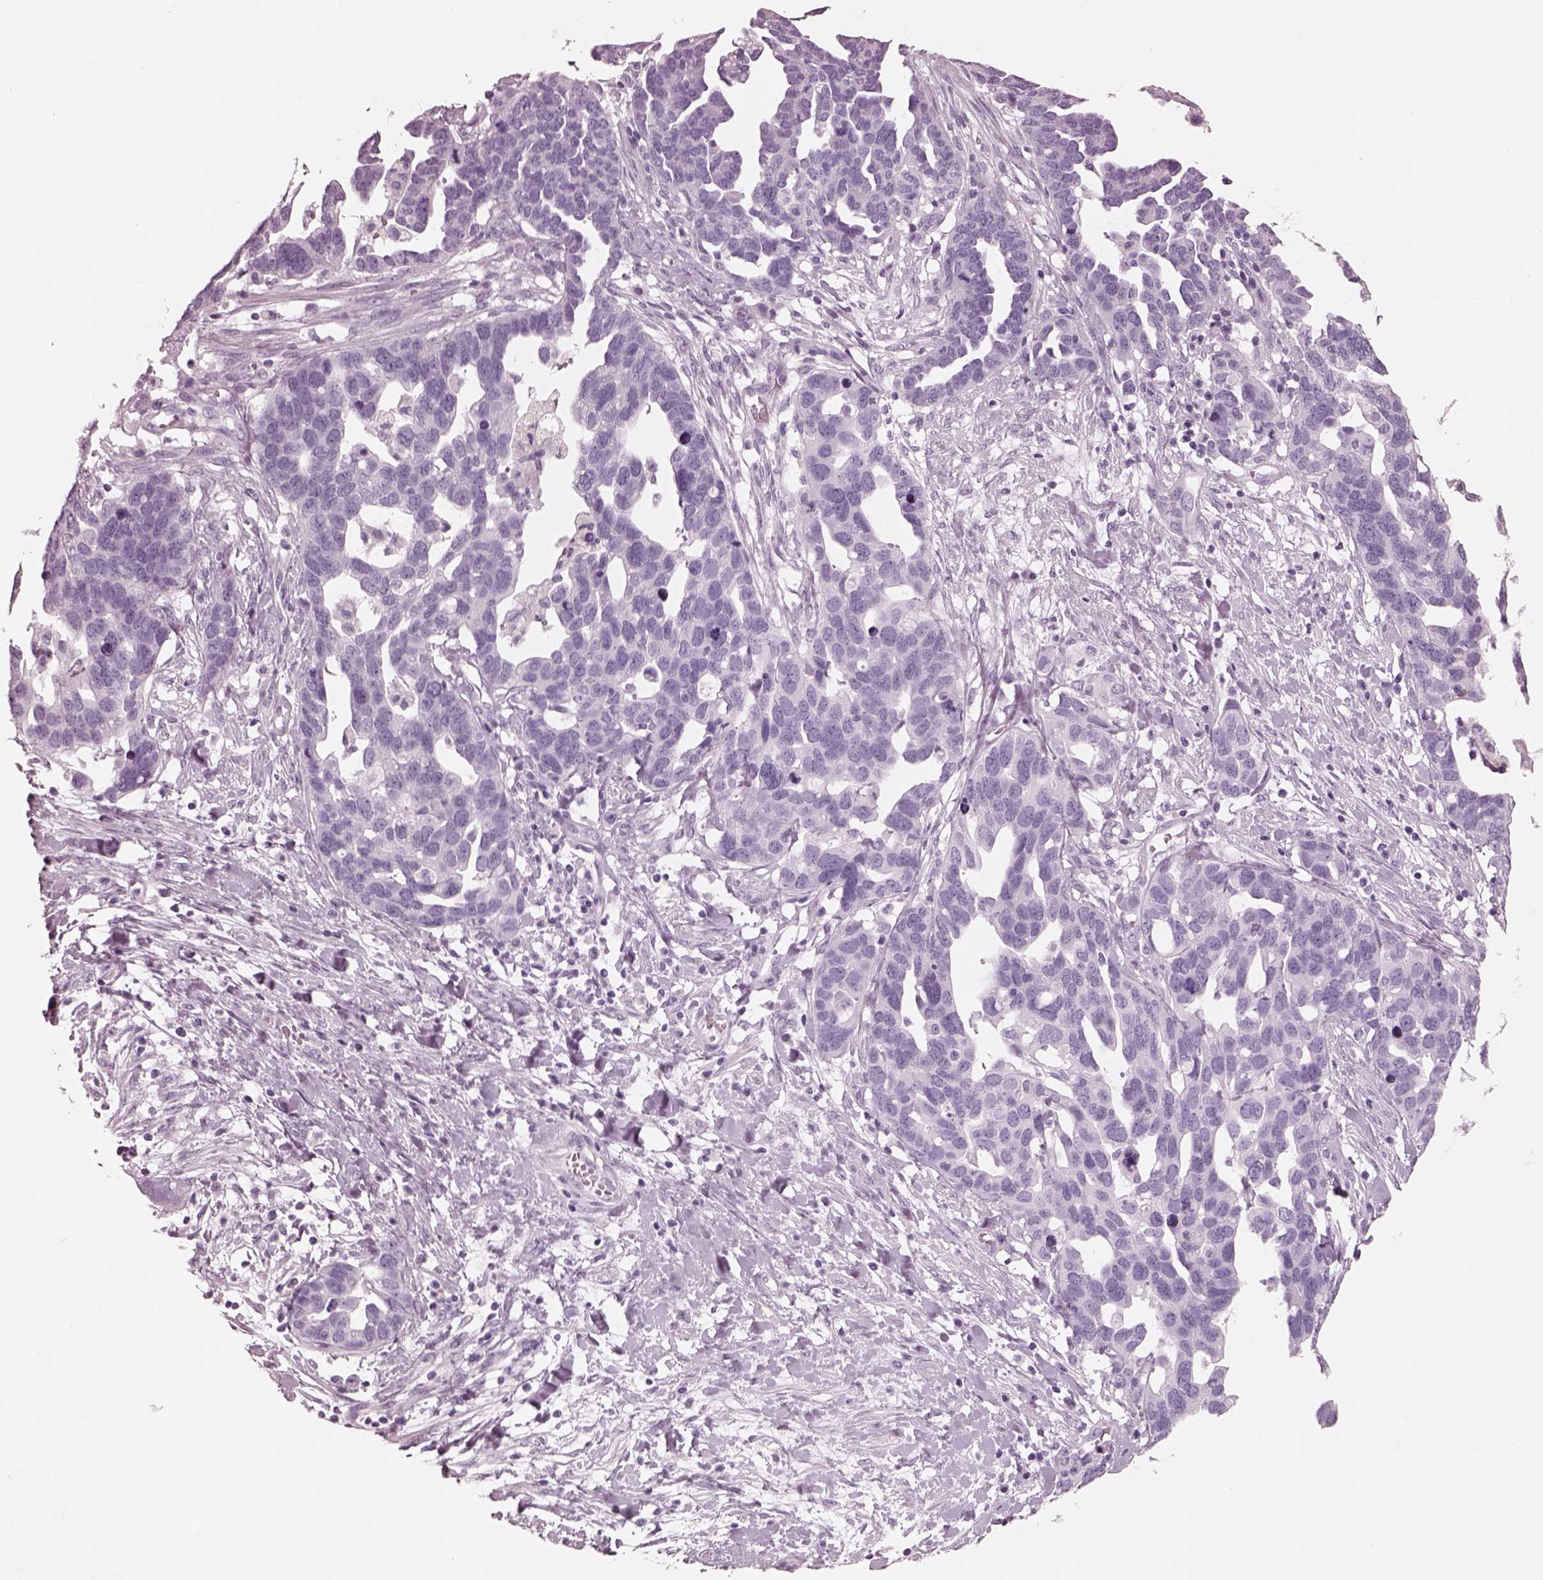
{"staining": {"intensity": "negative", "quantity": "none", "location": "none"}, "tissue": "ovarian cancer", "cell_type": "Tumor cells", "image_type": "cancer", "snomed": [{"axis": "morphology", "description": "Cystadenocarcinoma, serous, NOS"}, {"axis": "topography", "description": "Ovary"}], "caption": "High magnification brightfield microscopy of ovarian serous cystadenocarcinoma stained with DAB (3,3'-diaminobenzidine) (brown) and counterstained with hematoxylin (blue): tumor cells show no significant positivity.", "gene": "ELANE", "patient": {"sex": "female", "age": 54}}